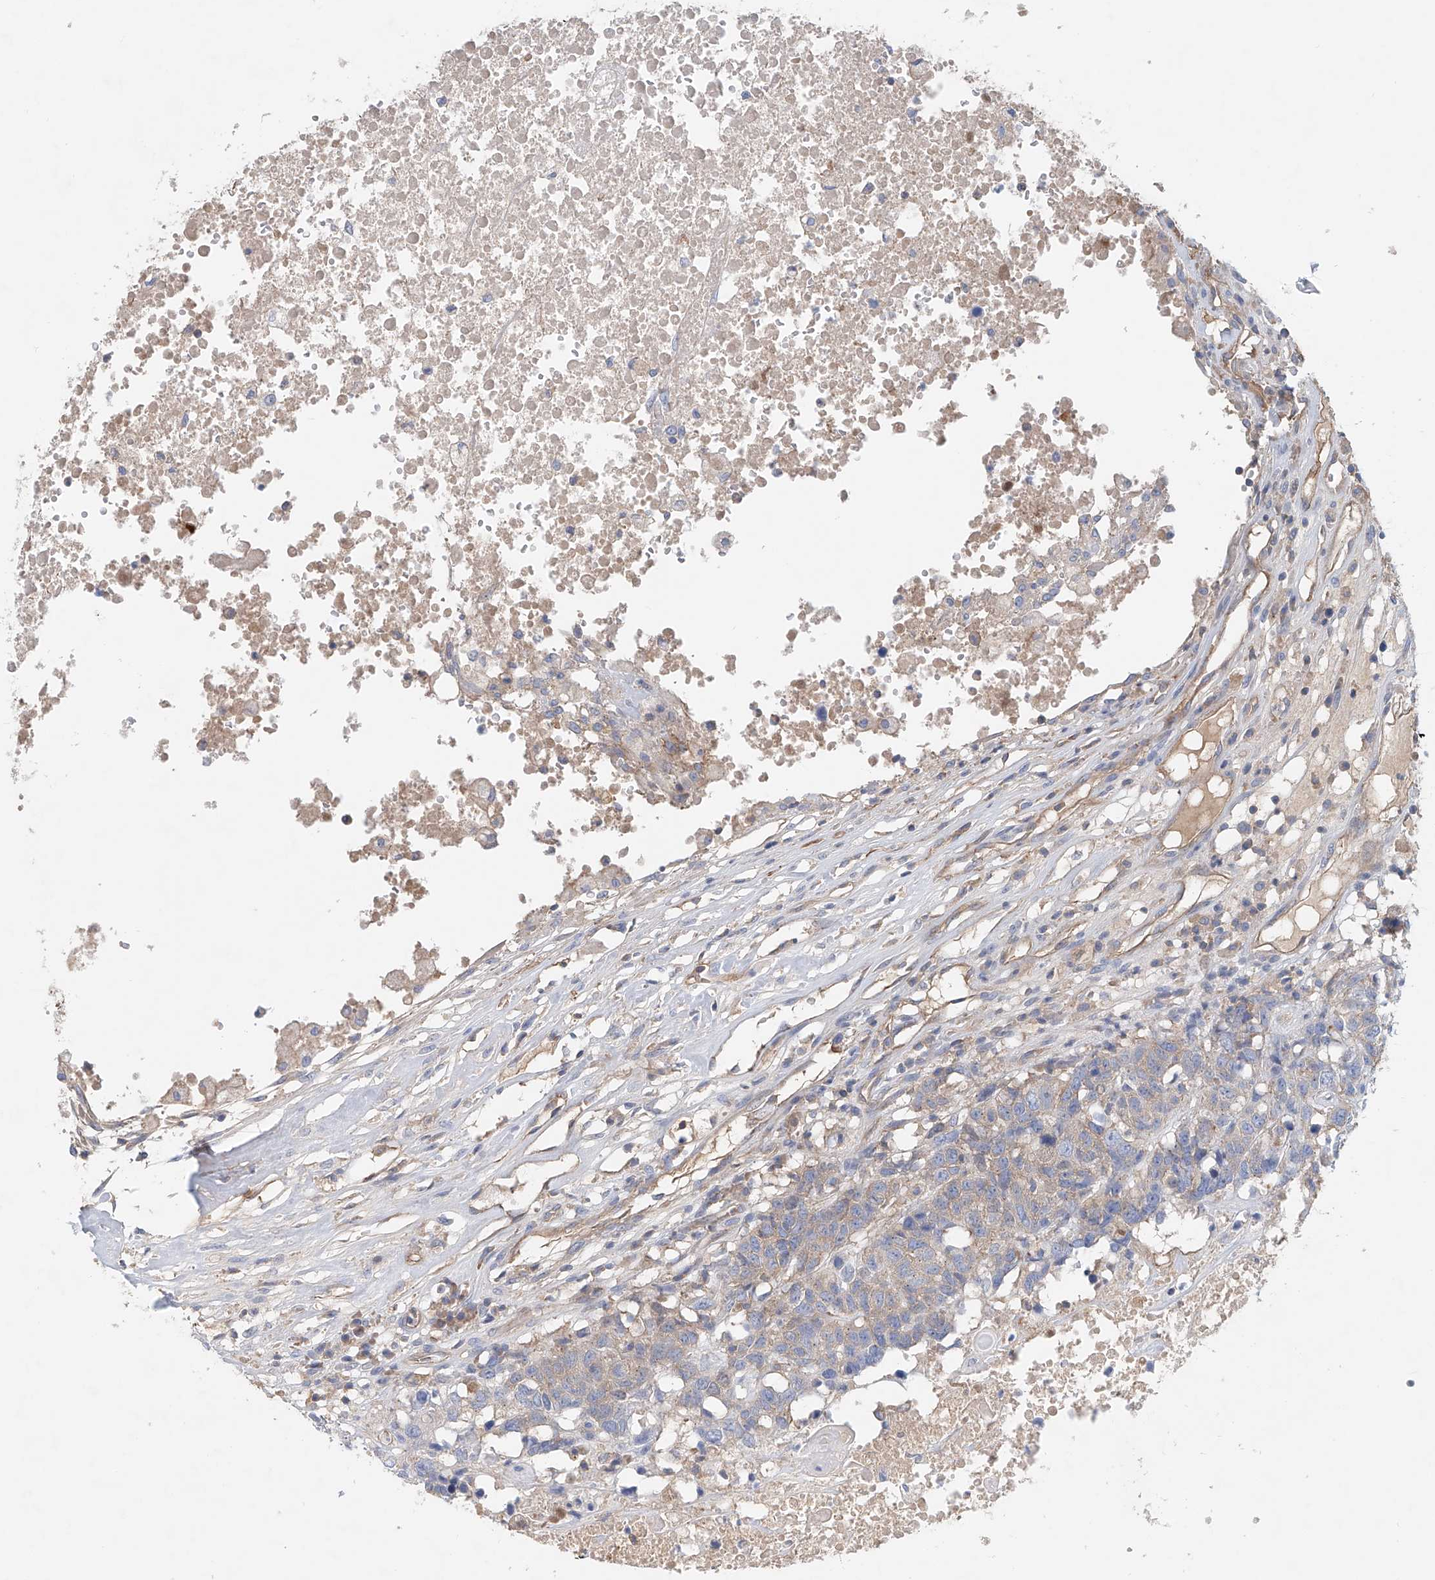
{"staining": {"intensity": "weak", "quantity": "25%-75%", "location": "cytoplasmic/membranous"}, "tissue": "head and neck cancer", "cell_type": "Tumor cells", "image_type": "cancer", "snomed": [{"axis": "morphology", "description": "Squamous cell carcinoma, NOS"}, {"axis": "topography", "description": "Head-Neck"}], "caption": "Tumor cells demonstrate low levels of weak cytoplasmic/membranous positivity in approximately 25%-75% of cells in human head and neck cancer. Using DAB (3,3'-diaminobenzidine) (brown) and hematoxylin (blue) stains, captured at high magnification using brightfield microscopy.", "gene": "FRYL", "patient": {"sex": "male", "age": 66}}